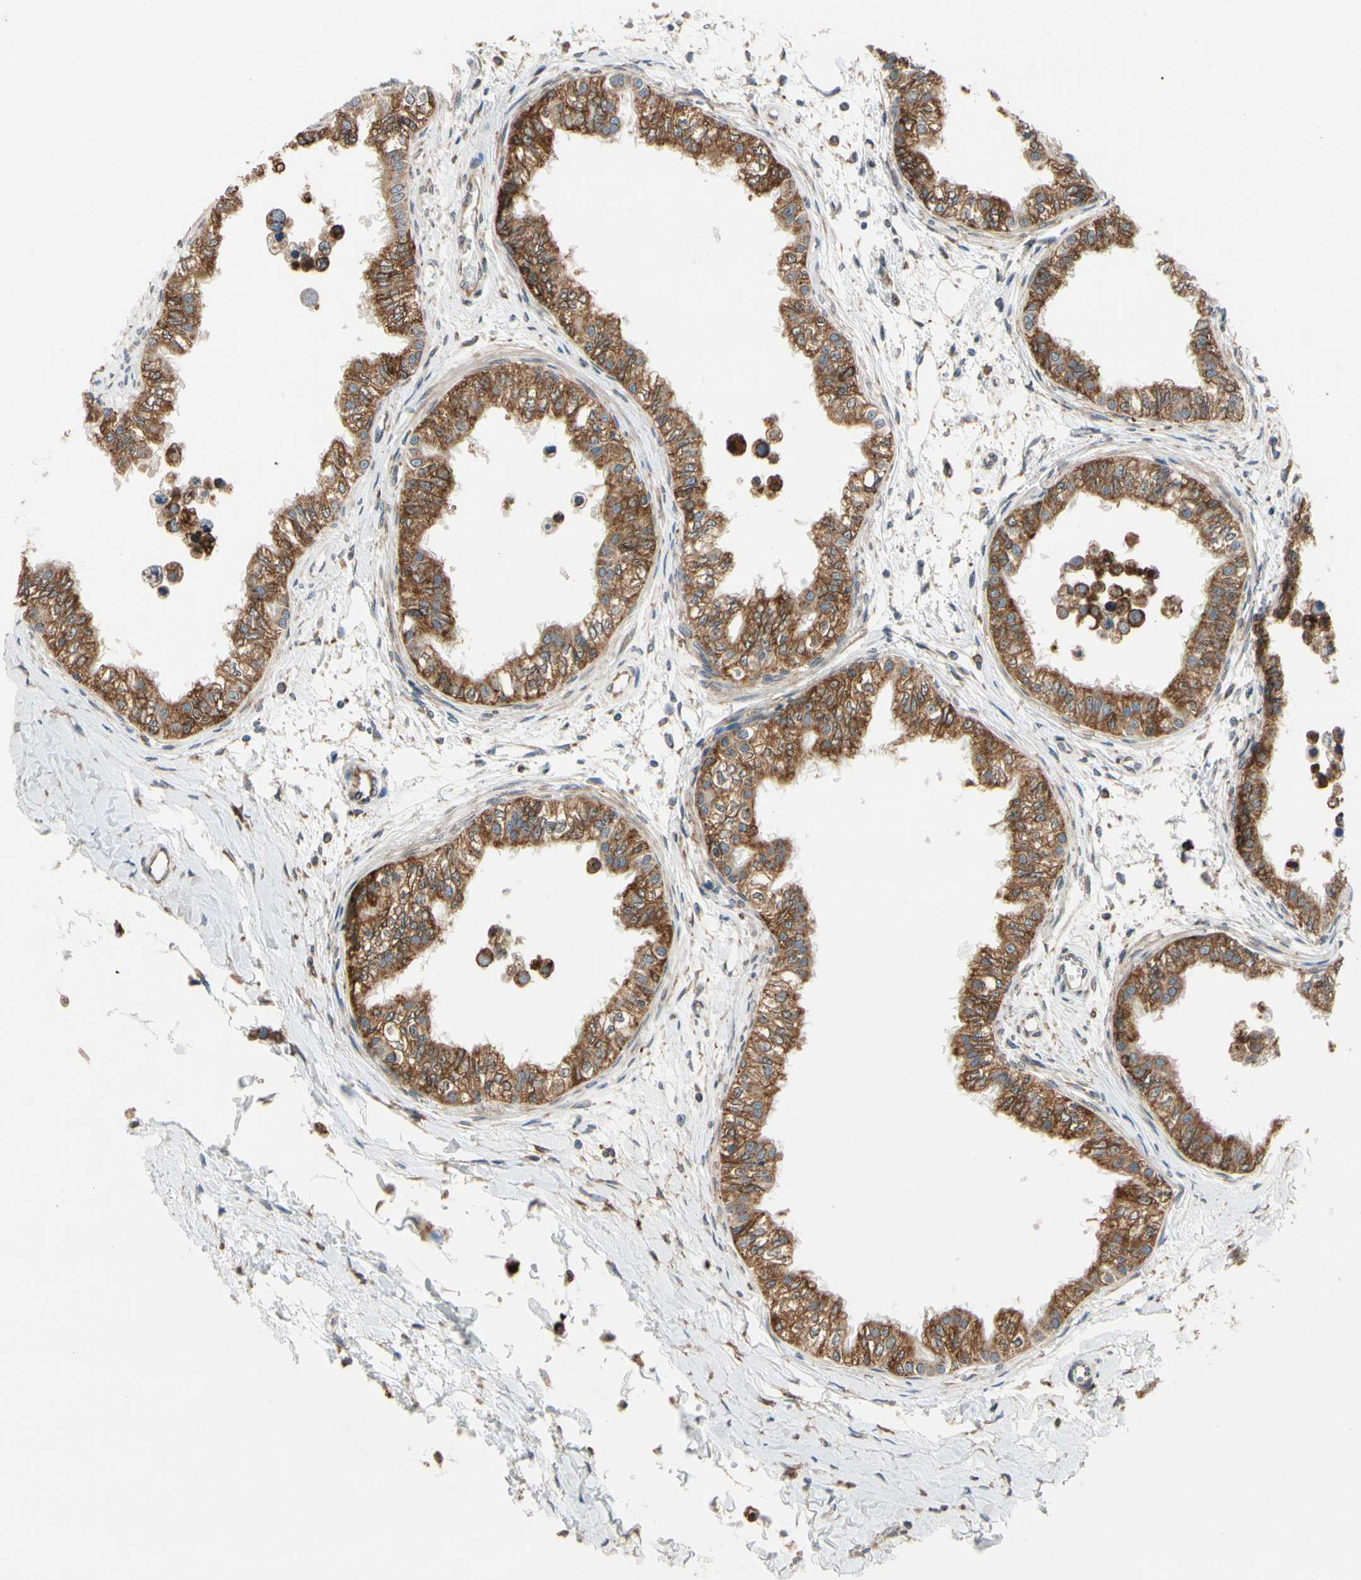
{"staining": {"intensity": "strong", "quantity": ">75%", "location": "cytoplasmic/membranous"}, "tissue": "epididymis", "cell_type": "Glandular cells", "image_type": "normal", "snomed": [{"axis": "morphology", "description": "Normal tissue, NOS"}, {"axis": "morphology", "description": "Adenocarcinoma, metastatic, NOS"}, {"axis": "topography", "description": "Testis"}, {"axis": "topography", "description": "Epididymis"}], "caption": "Protein analysis of unremarkable epididymis shows strong cytoplasmic/membranous expression in about >75% of glandular cells. (DAB IHC, brown staining for protein, blue staining for nuclei).", "gene": "RPN2", "patient": {"sex": "male", "age": 26}}